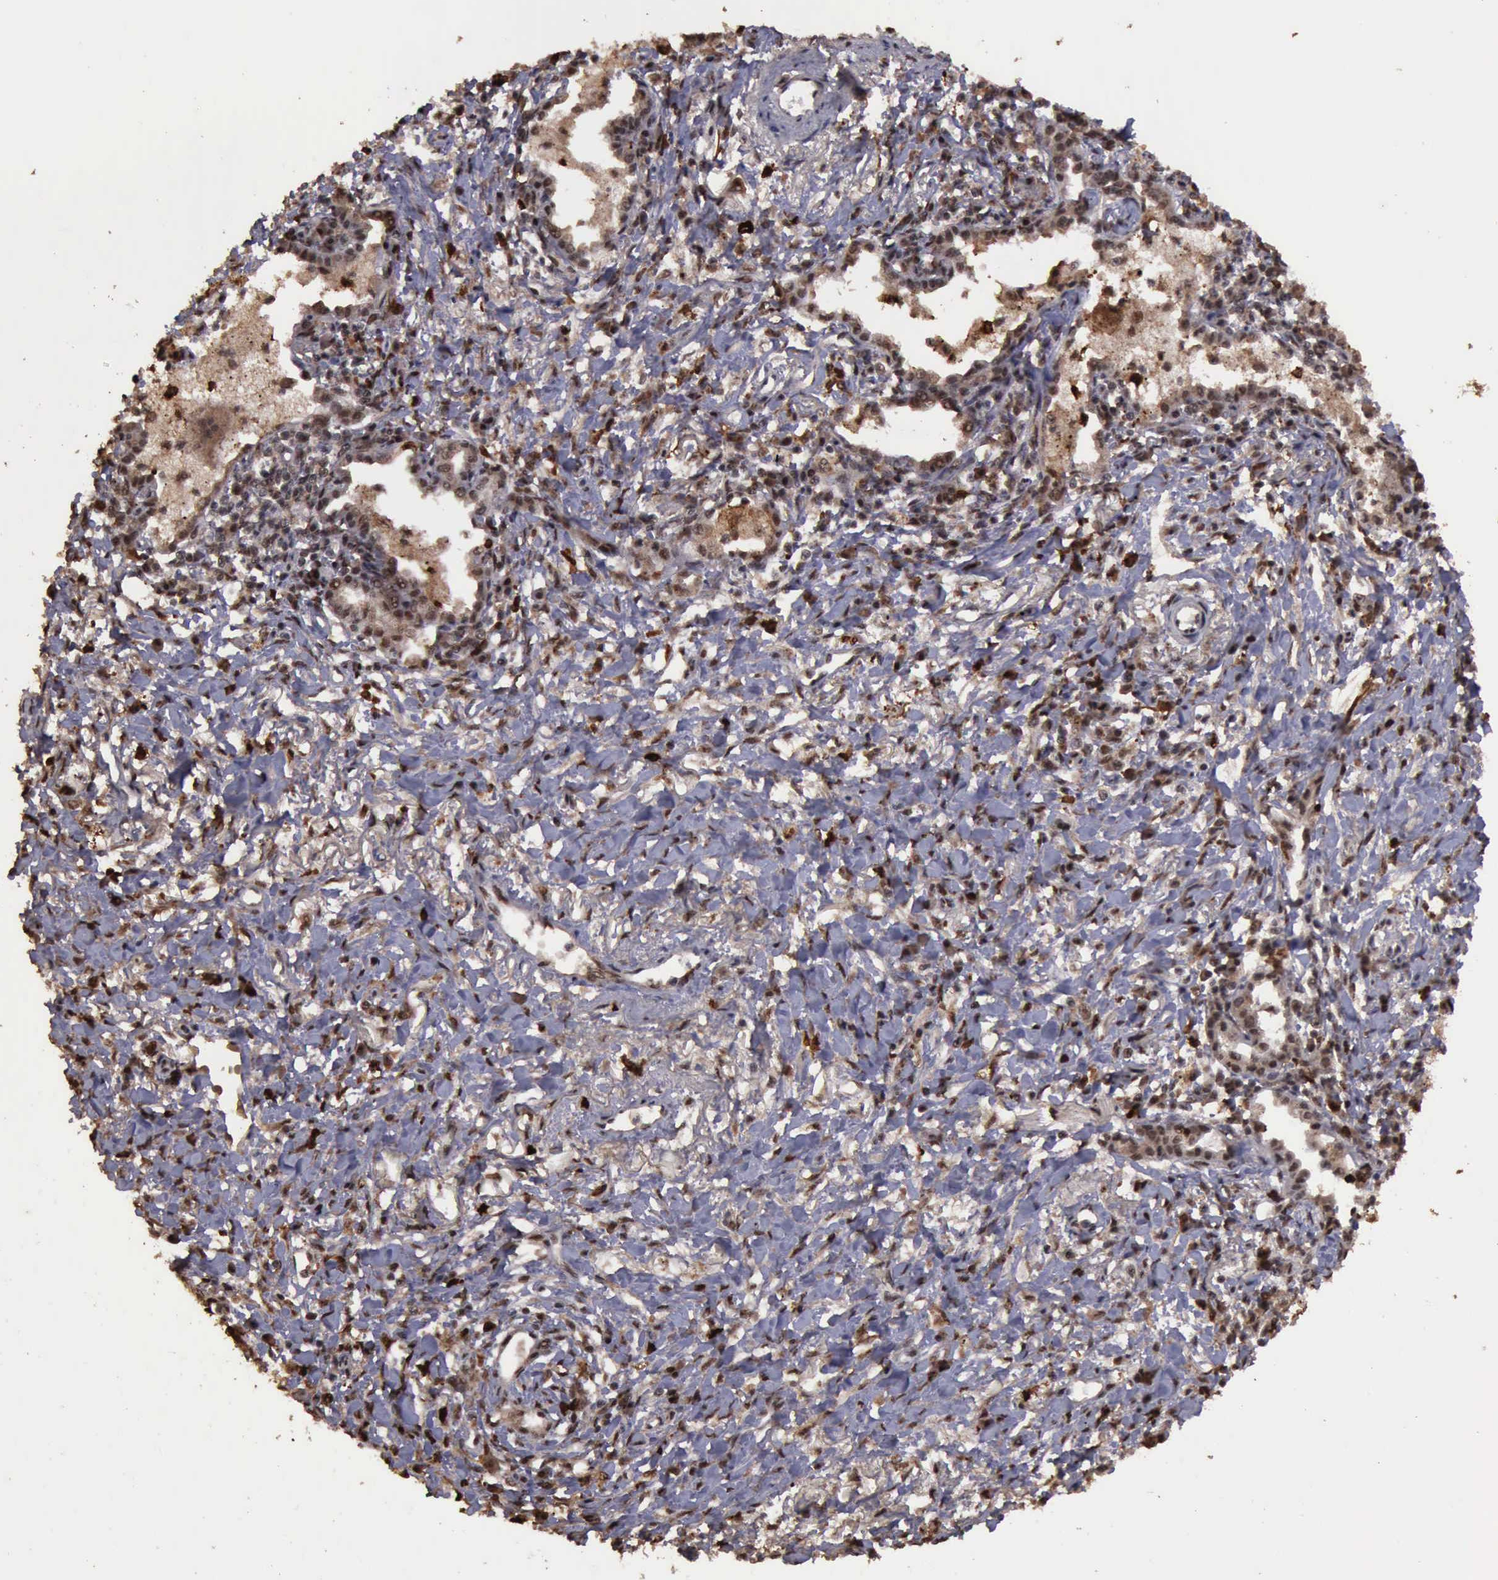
{"staining": {"intensity": "moderate", "quantity": ">75%", "location": "nuclear"}, "tissue": "lung cancer", "cell_type": "Tumor cells", "image_type": "cancer", "snomed": [{"axis": "morphology", "description": "Adenocarcinoma, NOS"}, {"axis": "topography", "description": "Lung"}], "caption": "Protein staining exhibits moderate nuclear staining in about >75% of tumor cells in lung adenocarcinoma.", "gene": "TRMT2A", "patient": {"sex": "male", "age": 60}}